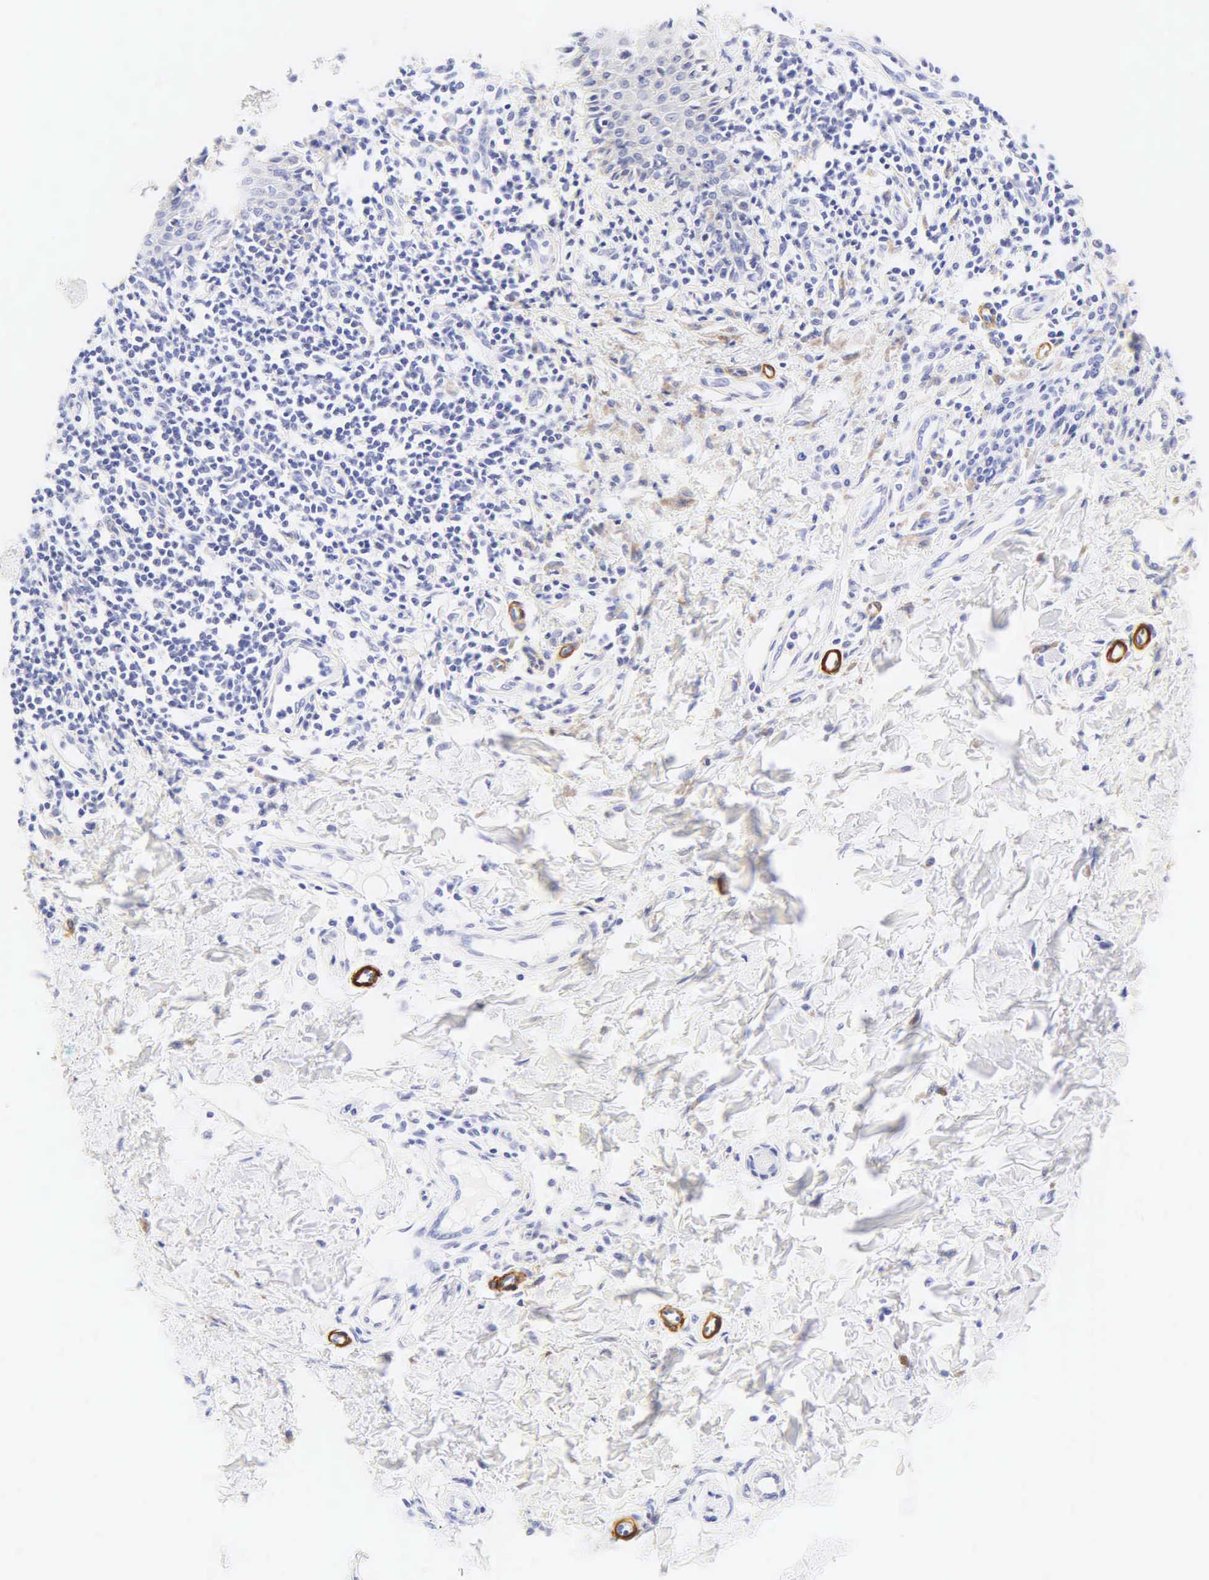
{"staining": {"intensity": "negative", "quantity": "none", "location": "none"}, "tissue": "melanoma", "cell_type": "Tumor cells", "image_type": "cancer", "snomed": [{"axis": "morphology", "description": "Malignant melanoma, NOS"}, {"axis": "topography", "description": "Skin"}], "caption": "A photomicrograph of malignant melanoma stained for a protein exhibits no brown staining in tumor cells. (Brightfield microscopy of DAB immunohistochemistry (IHC) at high magnification).", "gene": "CALD1", "patient": {"sex": "female", "age": 52}}